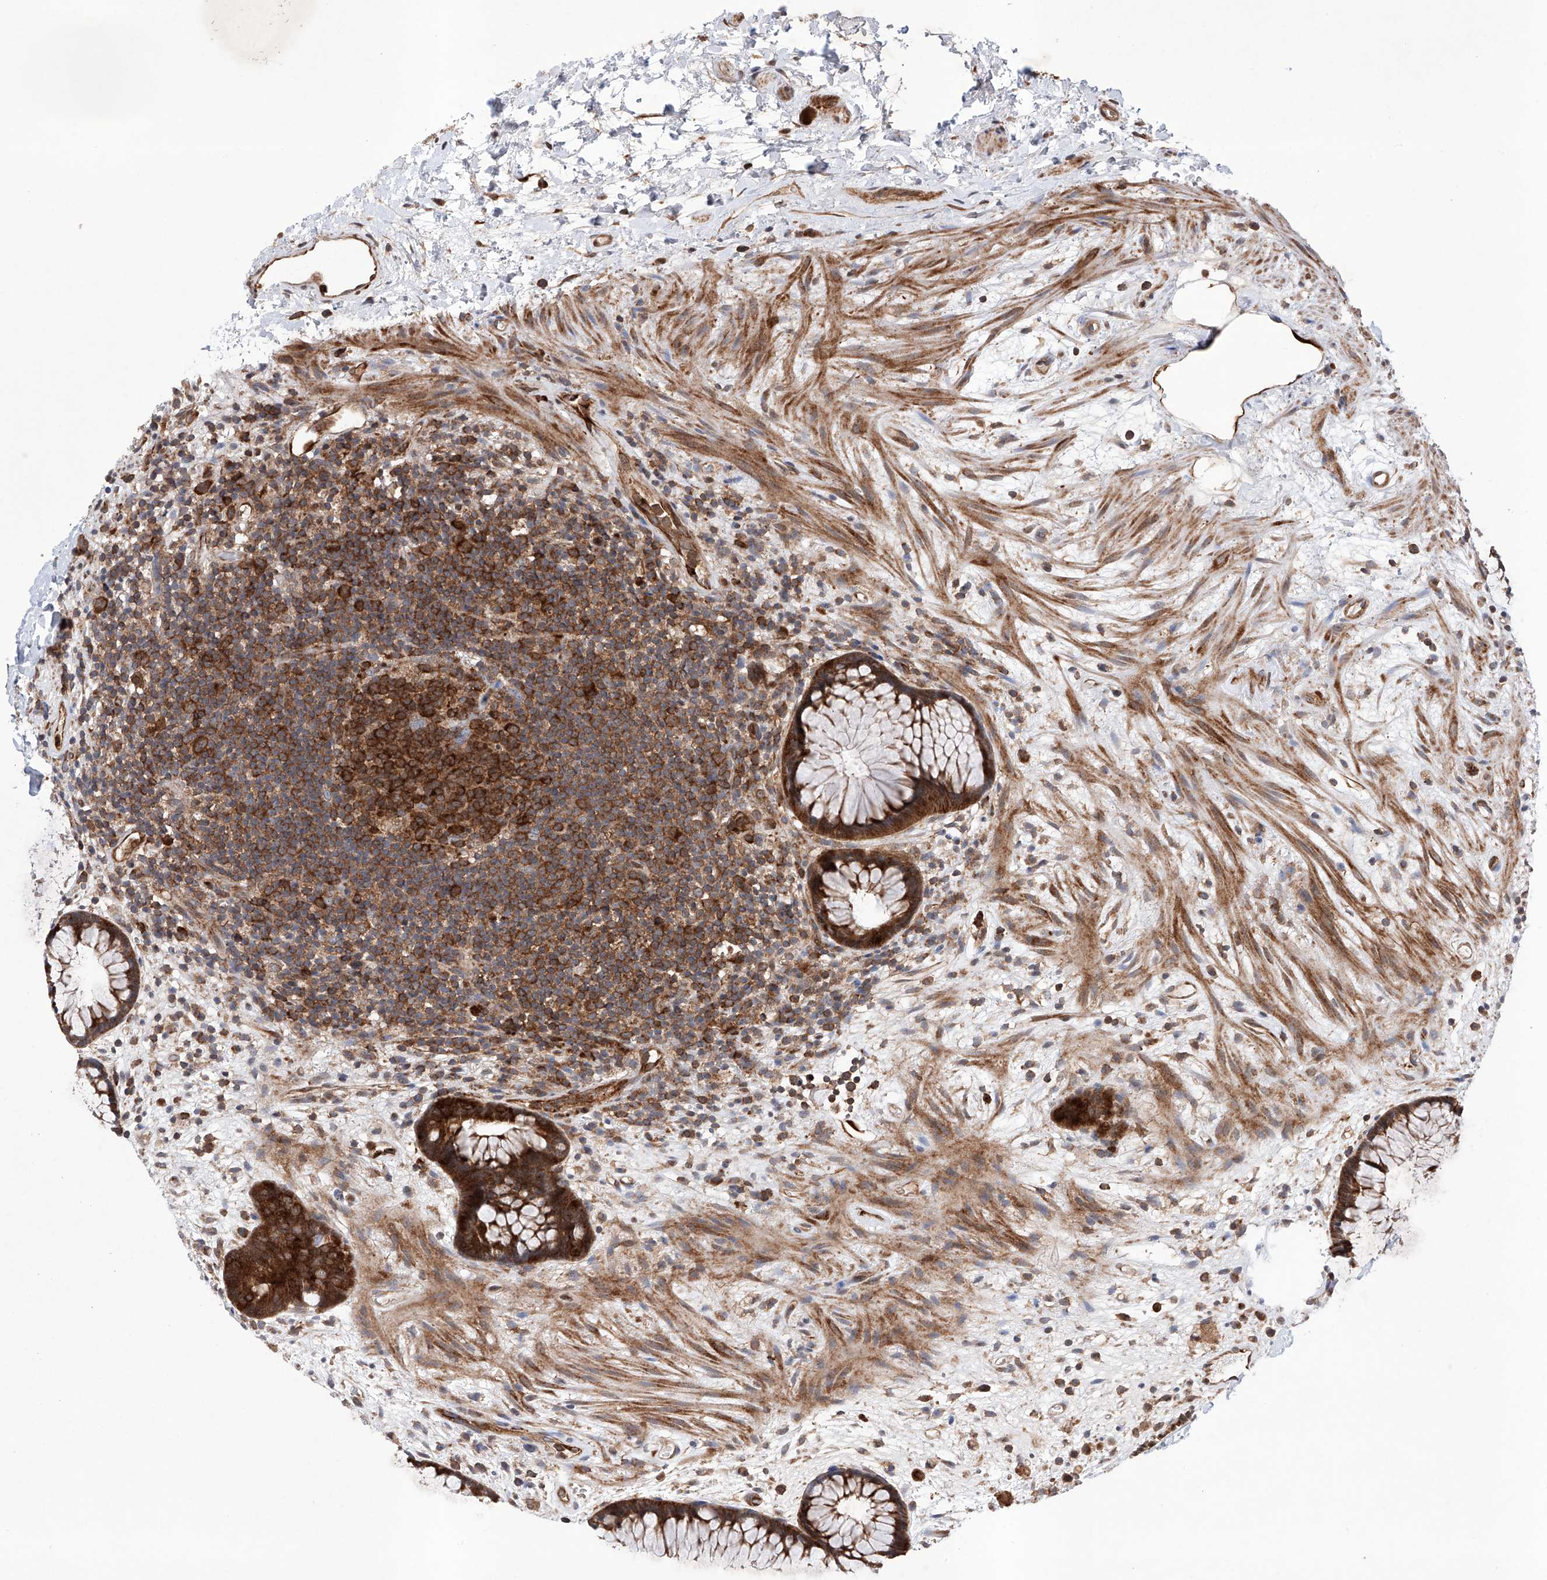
{"staining": {"intensity": "strong", "quantity": ">75%", "location": "cytoplasmic/membranous"}, "tissue": "rectum", "cell_type": "Glandular cells", "image_type": "normal", "snomed": [{"axis": "morphology", "description": "Normal tissue, NOS"}, {"axis": "topography", "description": "Rectum"}], "caption": "Unremarkable rectum demonstrates strong cytoplasmic/membranous positivity in about >75% of glandular cells.", "gene": "TIMM23", "patient": {"sex": "male", "age": 51}}